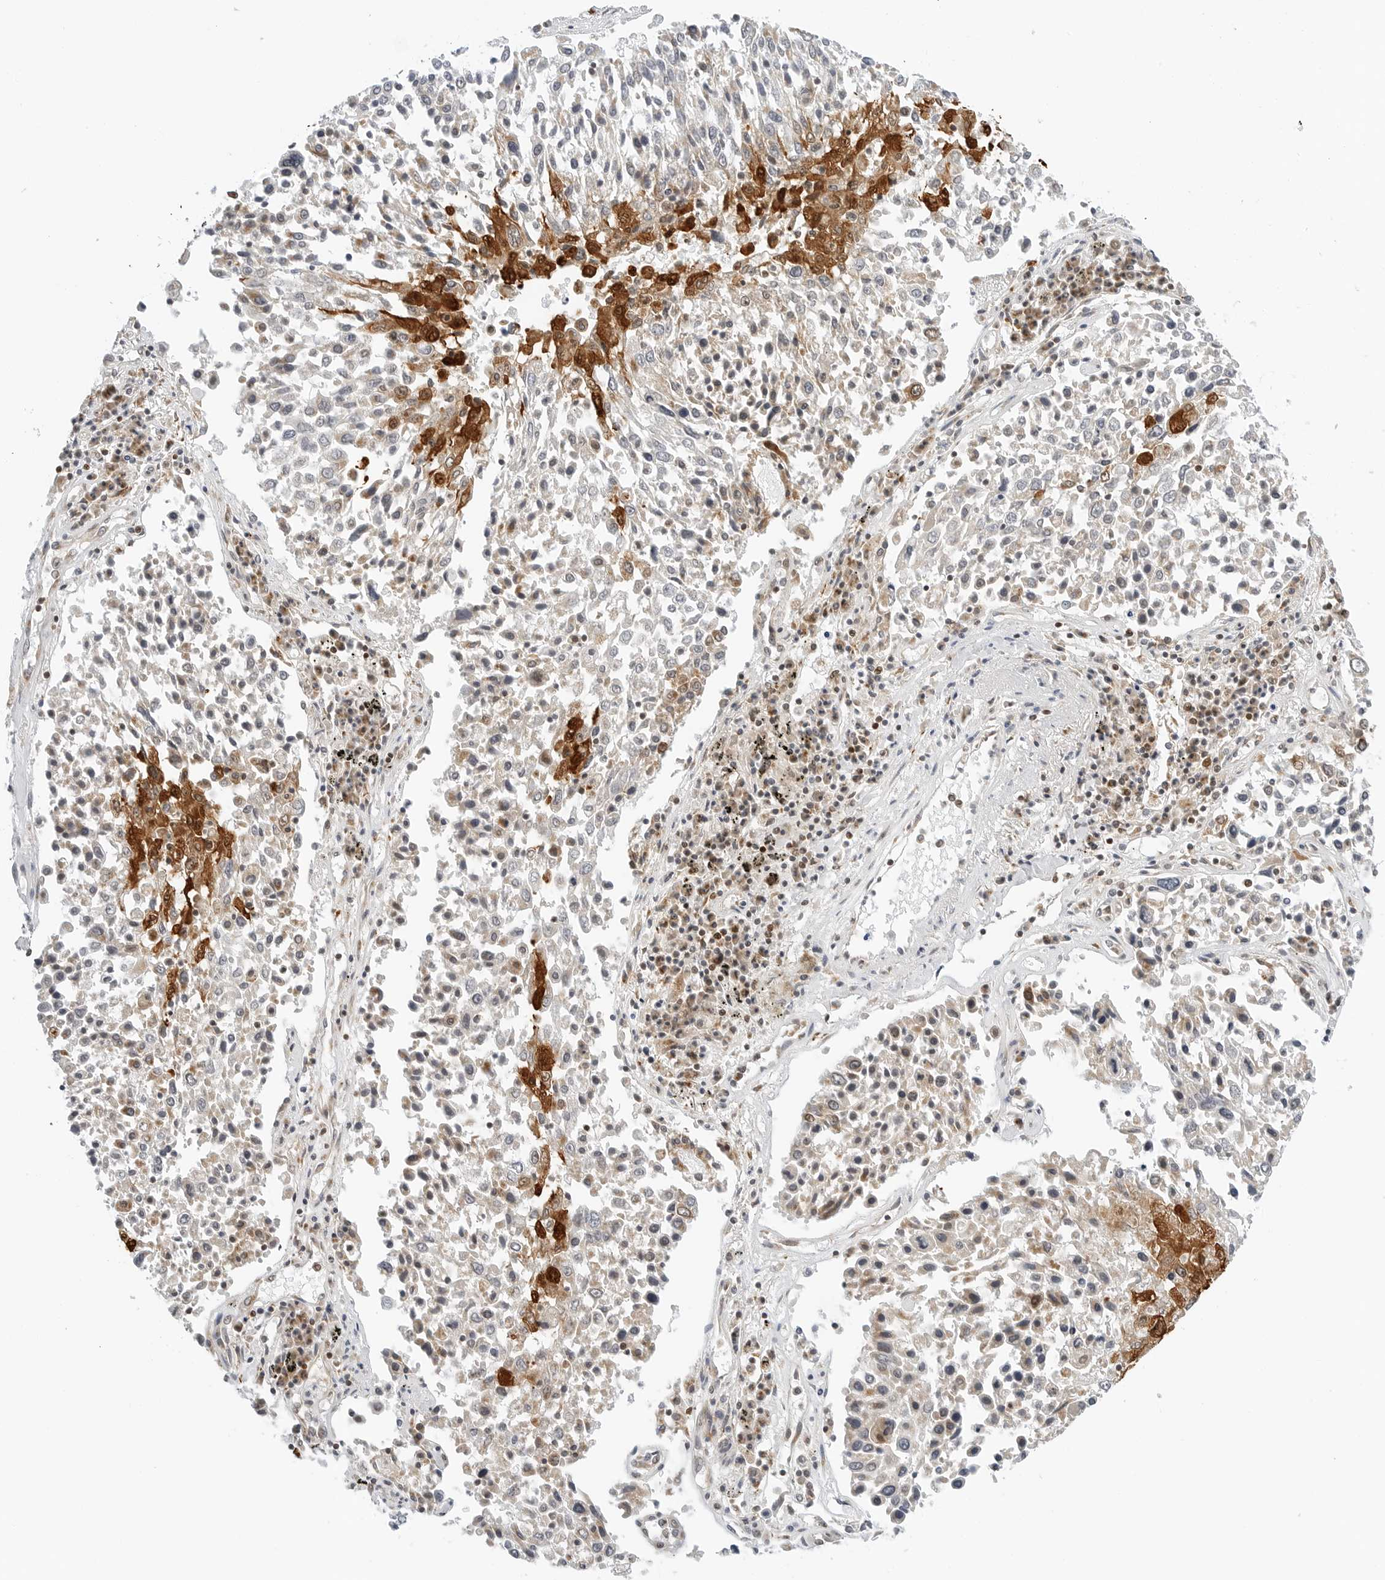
{"staining": {"intensity": "strong", "quantity": "<25%", "location": "cytoplasmic/membranous,nuclear"}, "tissue": "lung cancer", "cell_type": "Tumor cells", "image_type": "cancer", "snomed": [{"axis": "morphology", "description": "Squamous cell carcinoma, NOS"}, {"axis": "topography", "description": "Lung"}], "caption": "Tumor cells demonstrate strong cytoplasmic/membranous and nuclear staining in about <25% of cells in lung cancer.", "gene": "RIMKLA", "patient": {"sex": "male", "age": 65}}